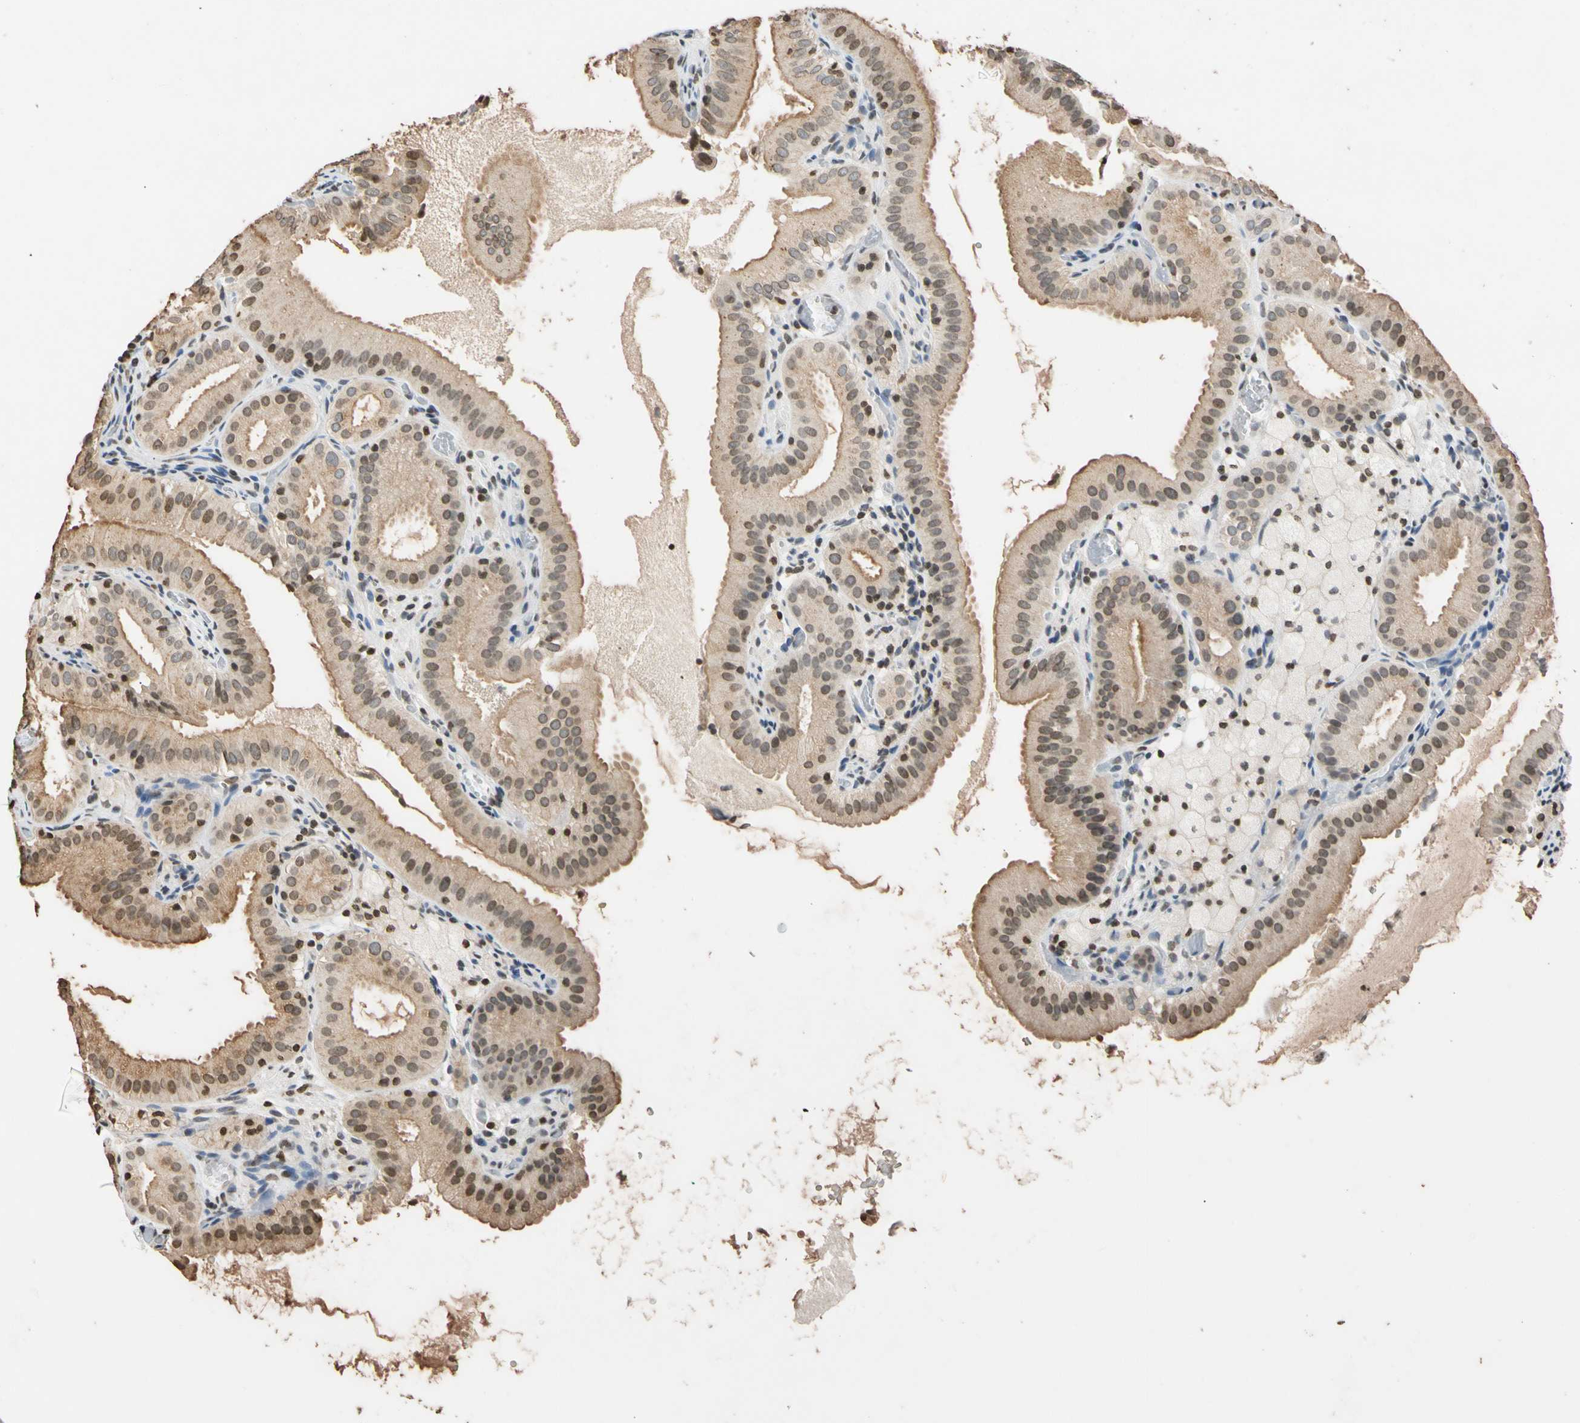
{"staining": {"intensity": "moderate", "quantity": ">75%", "location": "cytoplasmic/membranous"}, "tissue": "gallbladder", "cell_type": "Glandular cells", "image_type": "normal", "snomed": [{"axis": "morphology", "description": "Normal tissue, NOS"}, {"axis": "topography", "description": "Gallbladder"}], "caption": "Gallbladder stained for a protein exhibits moderate cytoplasmic/membranous positivity in glandular cells.", "gene": "GPX4", "patient": {"sex": "male", "age": 54}}